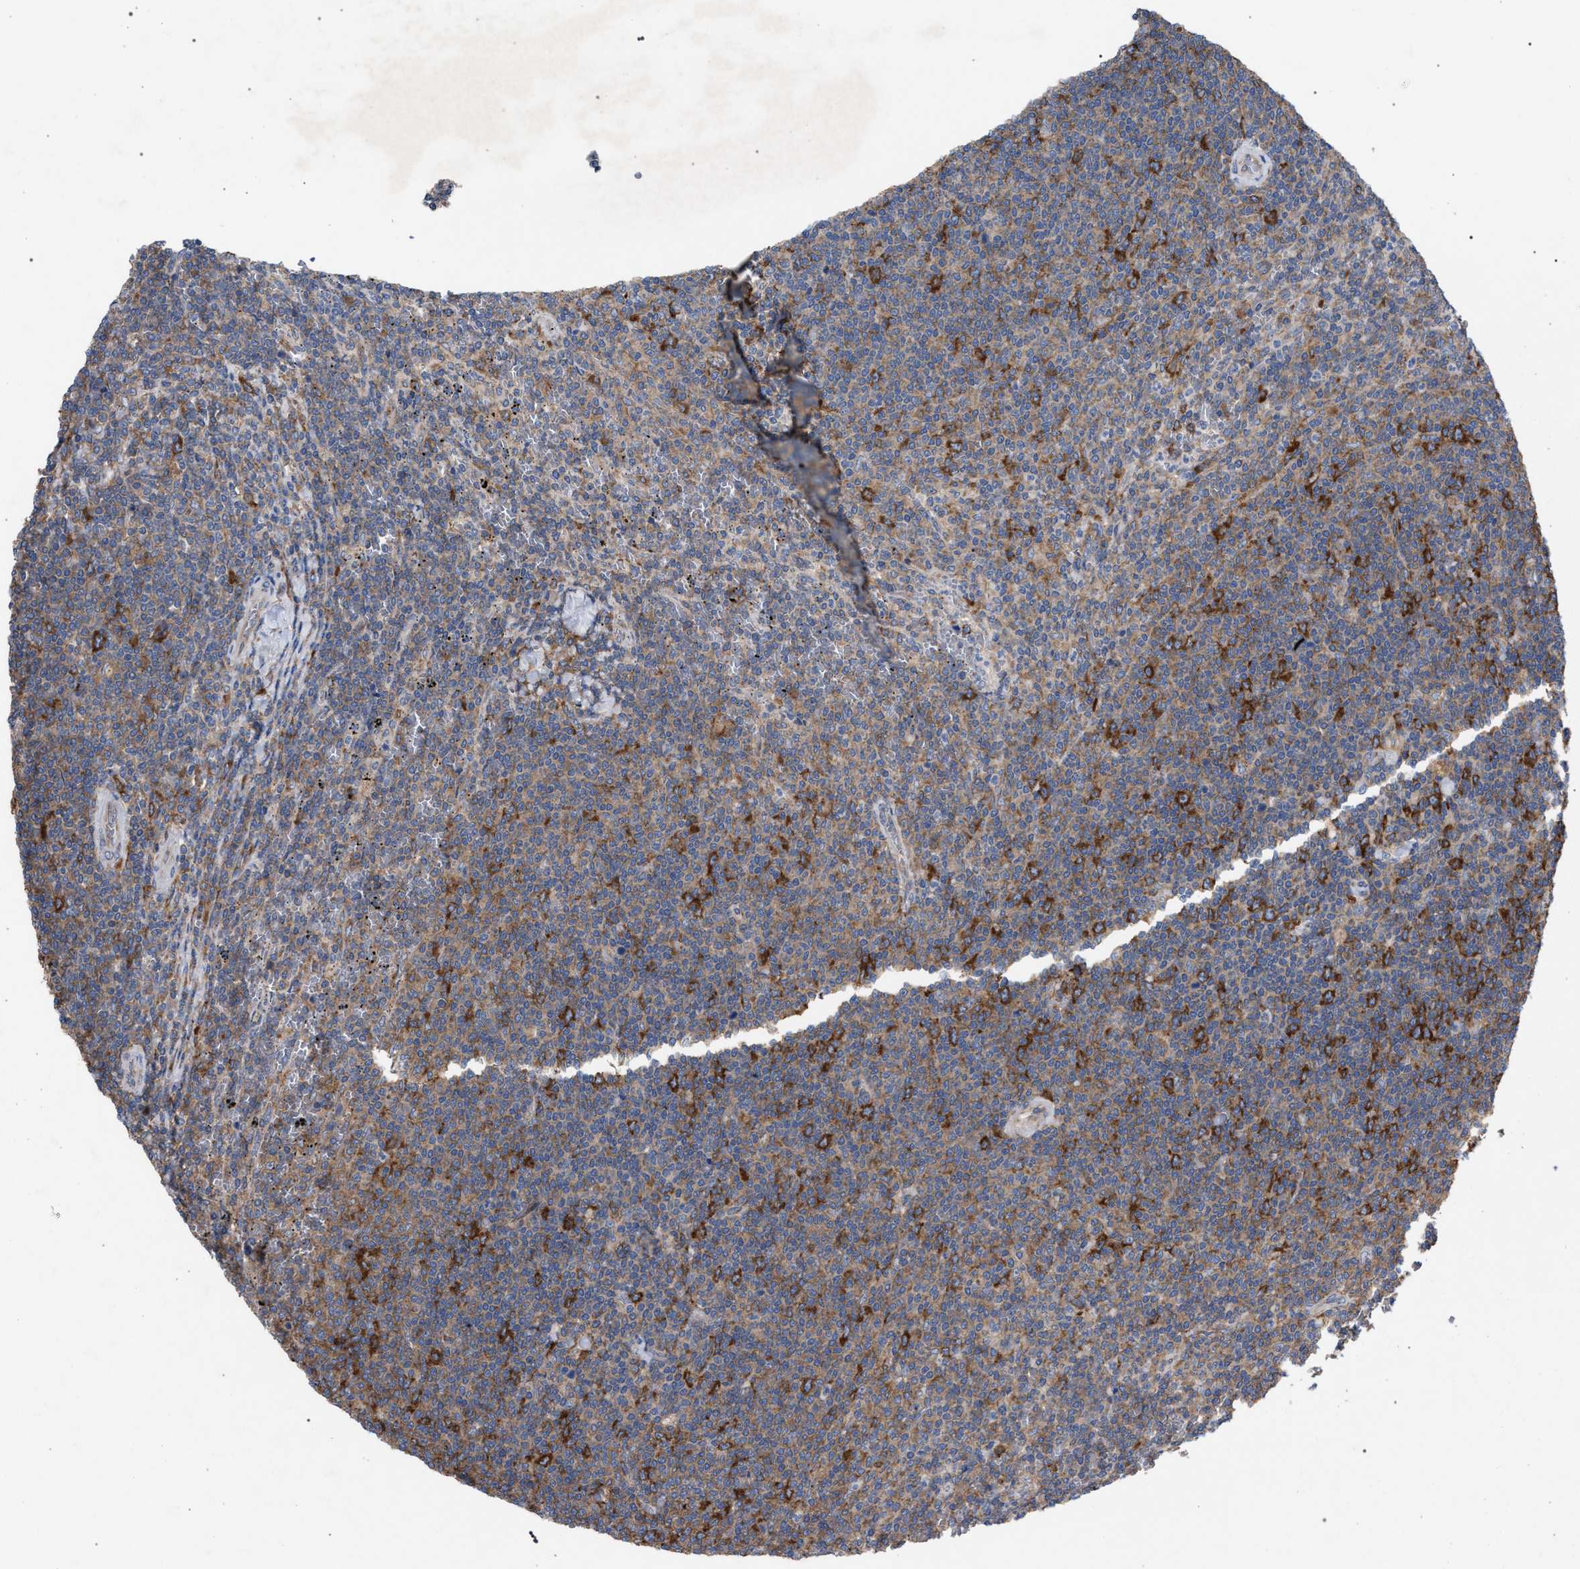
{"staining": {"intensity": "moderate", "quantity": "25%-75%", "location": "cytoplasmic/membranous"}, "tissue": "lymphoma", "cell_type": "Tumor cells", "image_type": "cancer", "snomed": [{"axis": "morphology", "description": "Malignant lymphoma, non-Hodgkin's type, Low grade"}, {"axis": "topography", "description": "Spleen"}], "caption": "Immunohistochemistry (IHC) of human low-grade malignant lymphoma, non-Hodgkin's type exhibits medium levels of moderate cytoplasmic/membranous staining in approximately 25%-75% of tumor cells.", "gene": "CDR2L", "patient": {"sex": "female", "age": 50}}